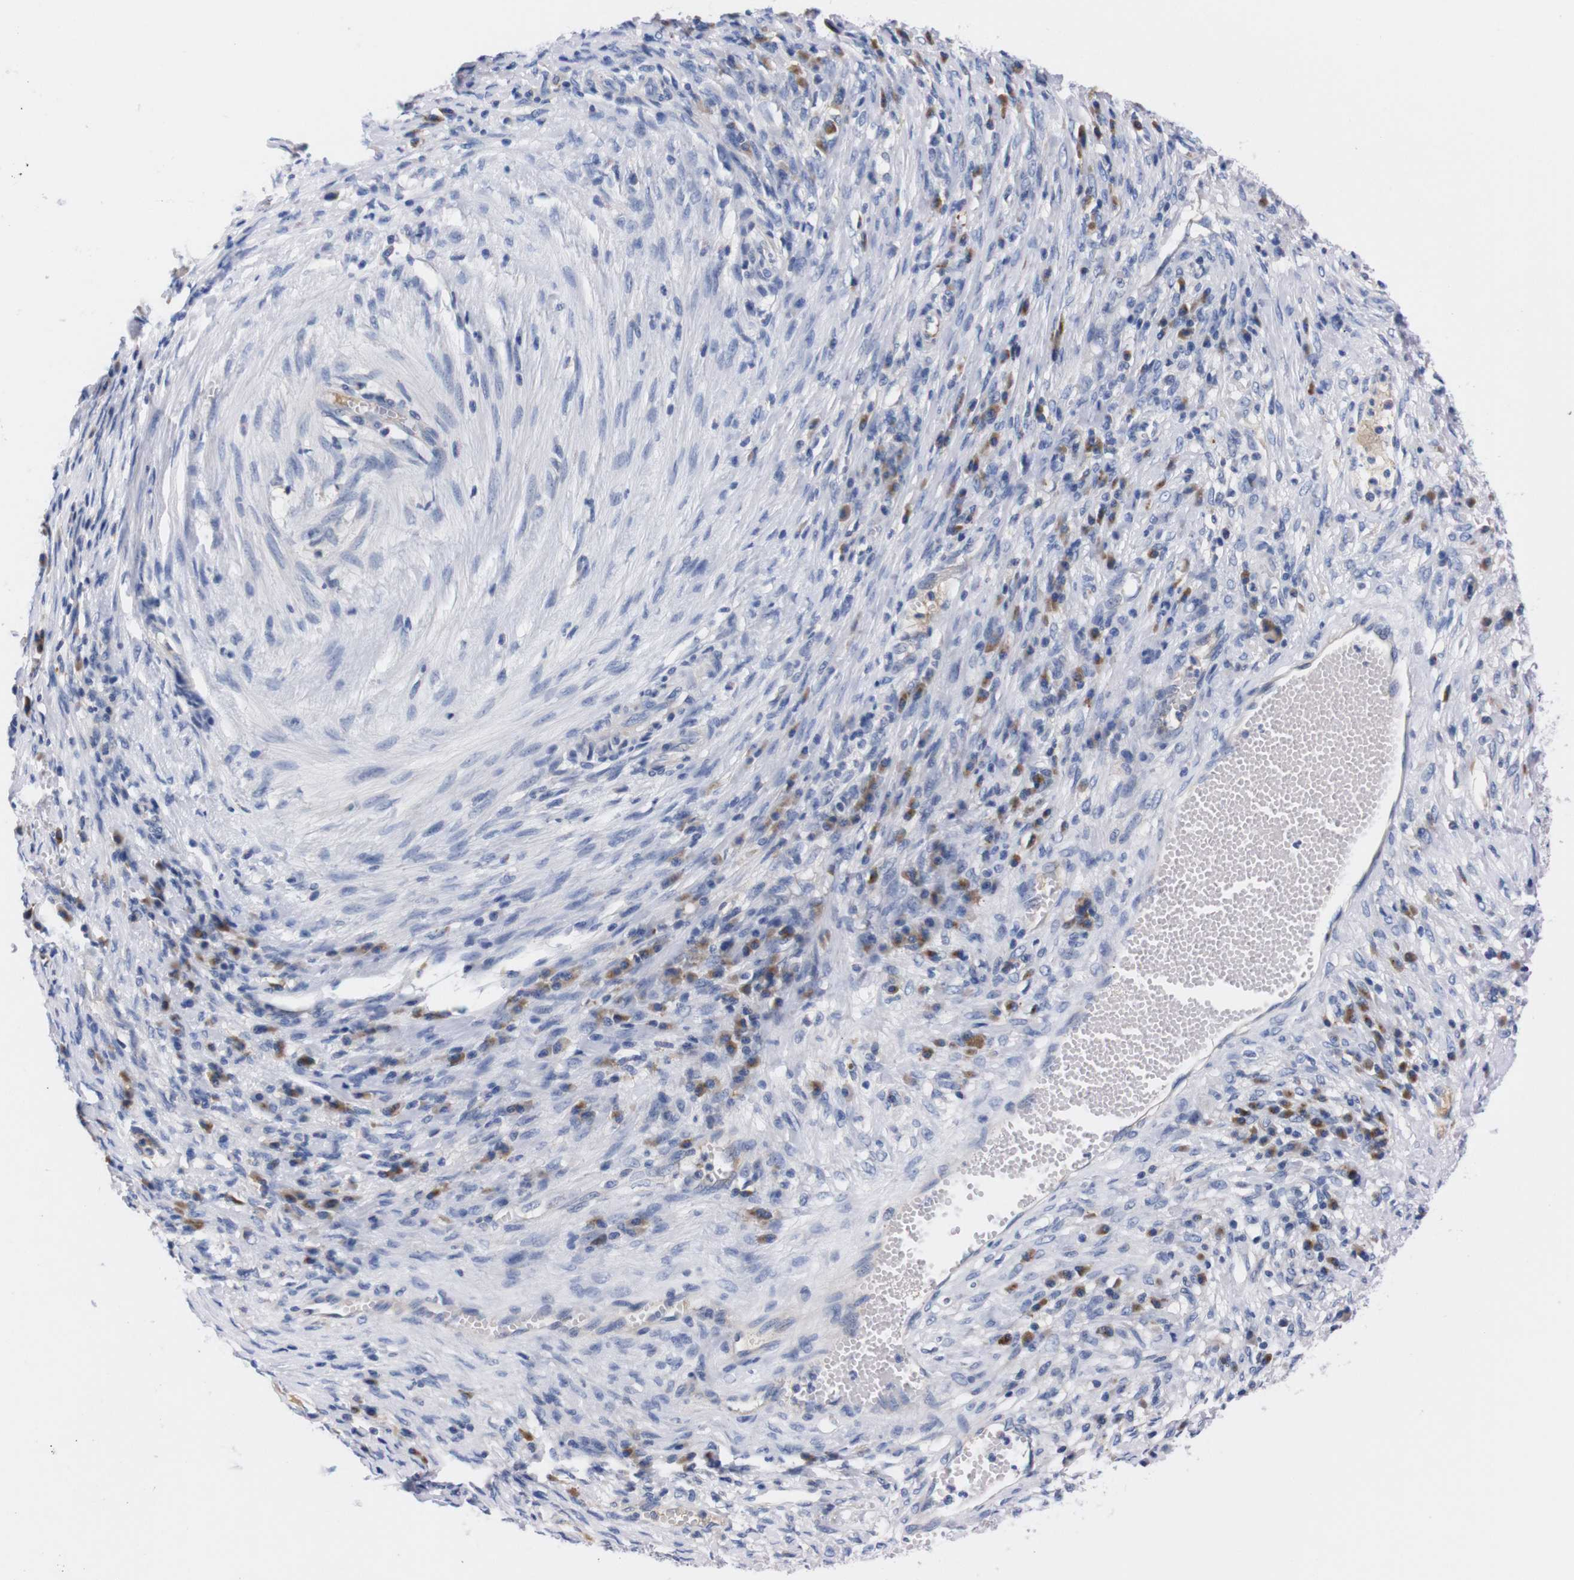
{"staining": {"intensity": "negative", "quantity": "none", "location": "none"}, "tissue": "ovarian cancer", "cell_type": "Tumor cells", "image_type": "cancer", "snomed": [{"axis": "morphology", "description": "Cystadenocarcinoma, mucinous, NOS"}, {"axis": "topography", "description": "Ovary"}], "caption": "IHC photomicrograph of human mucinous cystadenocarcinoma (ovarian) stained for a protein (brown), which exhibits no expression in tumor cells.", "gene": "FAM210A", "patient": {"sex": "female", "age": 80}}